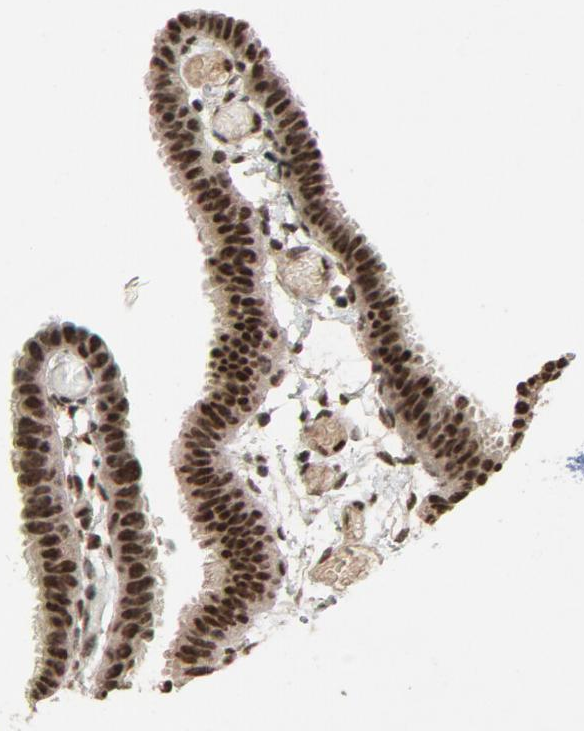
{"staining": {"intensity": "moderate", "quantity": ">75%", "location": "nuclear"}, "tissue": "fallopian tube", "cell_type": "Glandular cells", "image_type": "normal", "snomed": [{"axis": "morphology", "description": "Normal tissue, NOS"}, {"axis": "topography", "description": "Fallopian tube"}], "caption": "This micrograph shows immunohistochemistry (IHC) staining of normal fallopian tube, with medium moderate nuclear expression in approximately >75% of glandular cells.", "gene": "SMARCD1", "patient": {"sex": "female", "age": 29}}